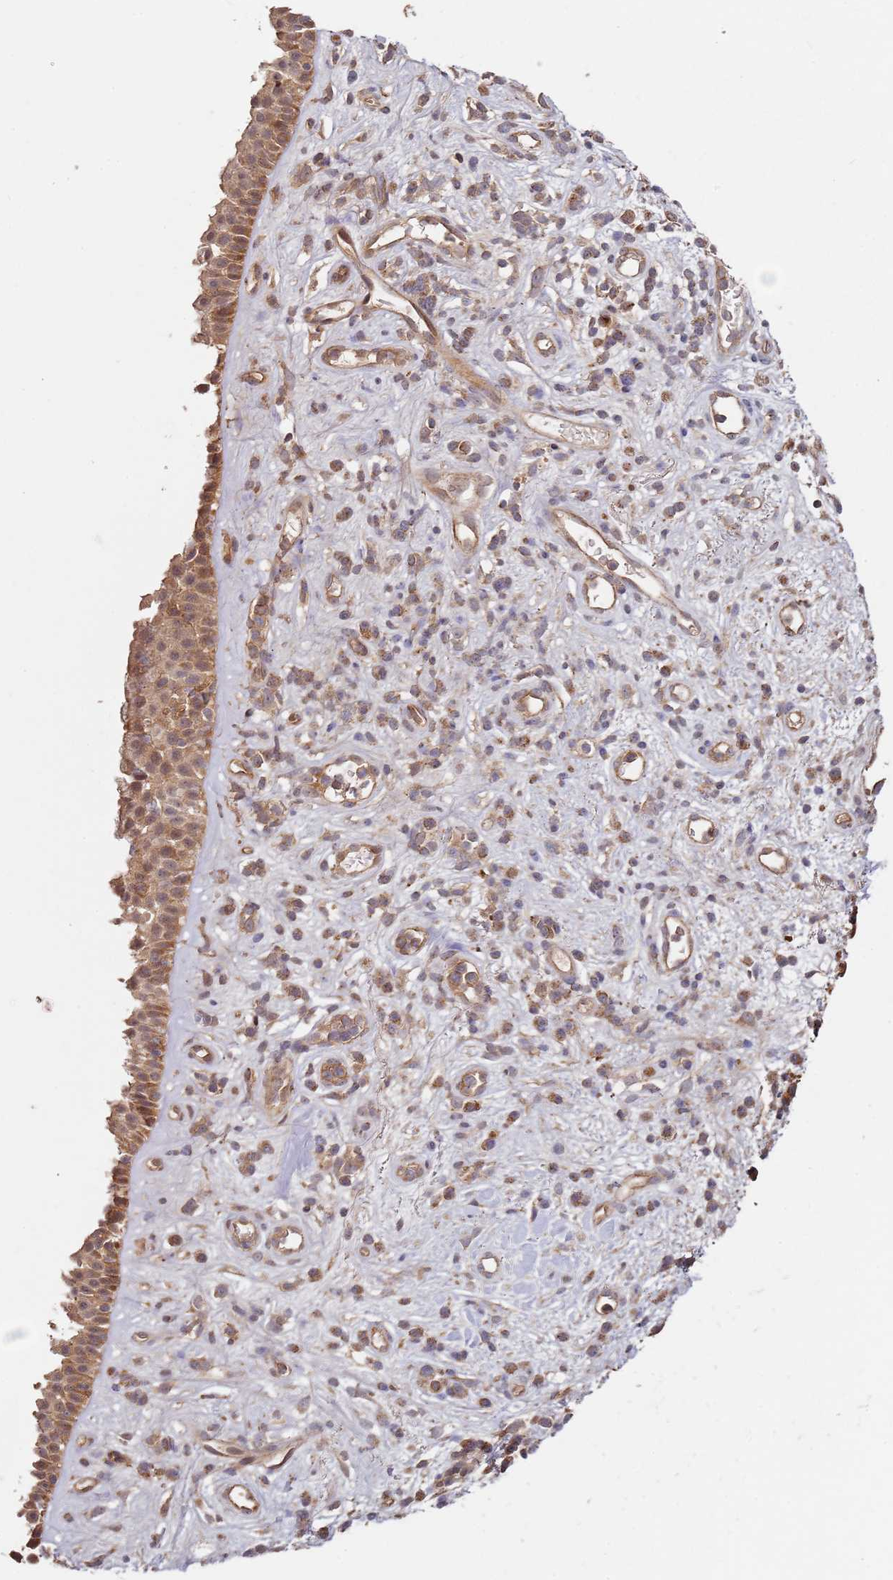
{"staining": {"intensity": "moderate", "quantity": ">75%", "location": "cytoplasmic/membranous"}, "tissue": "nasopharynx", "cell_type": "Respiratory epithelial cells", "image_type": "normal", "snomed": [{"axis": "morphology", "description": "Normal tissue, NOS"}, {"axis": "morphology", "description": "Squamous cell carcinoma, NOS"}, {"axis": "topography", "description": "Nasopharynx"}, {"axis": "topography", "description": "Head-Neck"}], "caption": "Protein staining of benign nasopharynx shows moderate cytoplasmic/membranous expression in approximately >75% of respiratory epithelial cells. (DAB IHC, brown staining for protein, blue staining for nuclei).", "gene": "SCGB2B2", "patient": {"sex": "male", "age": 85}}